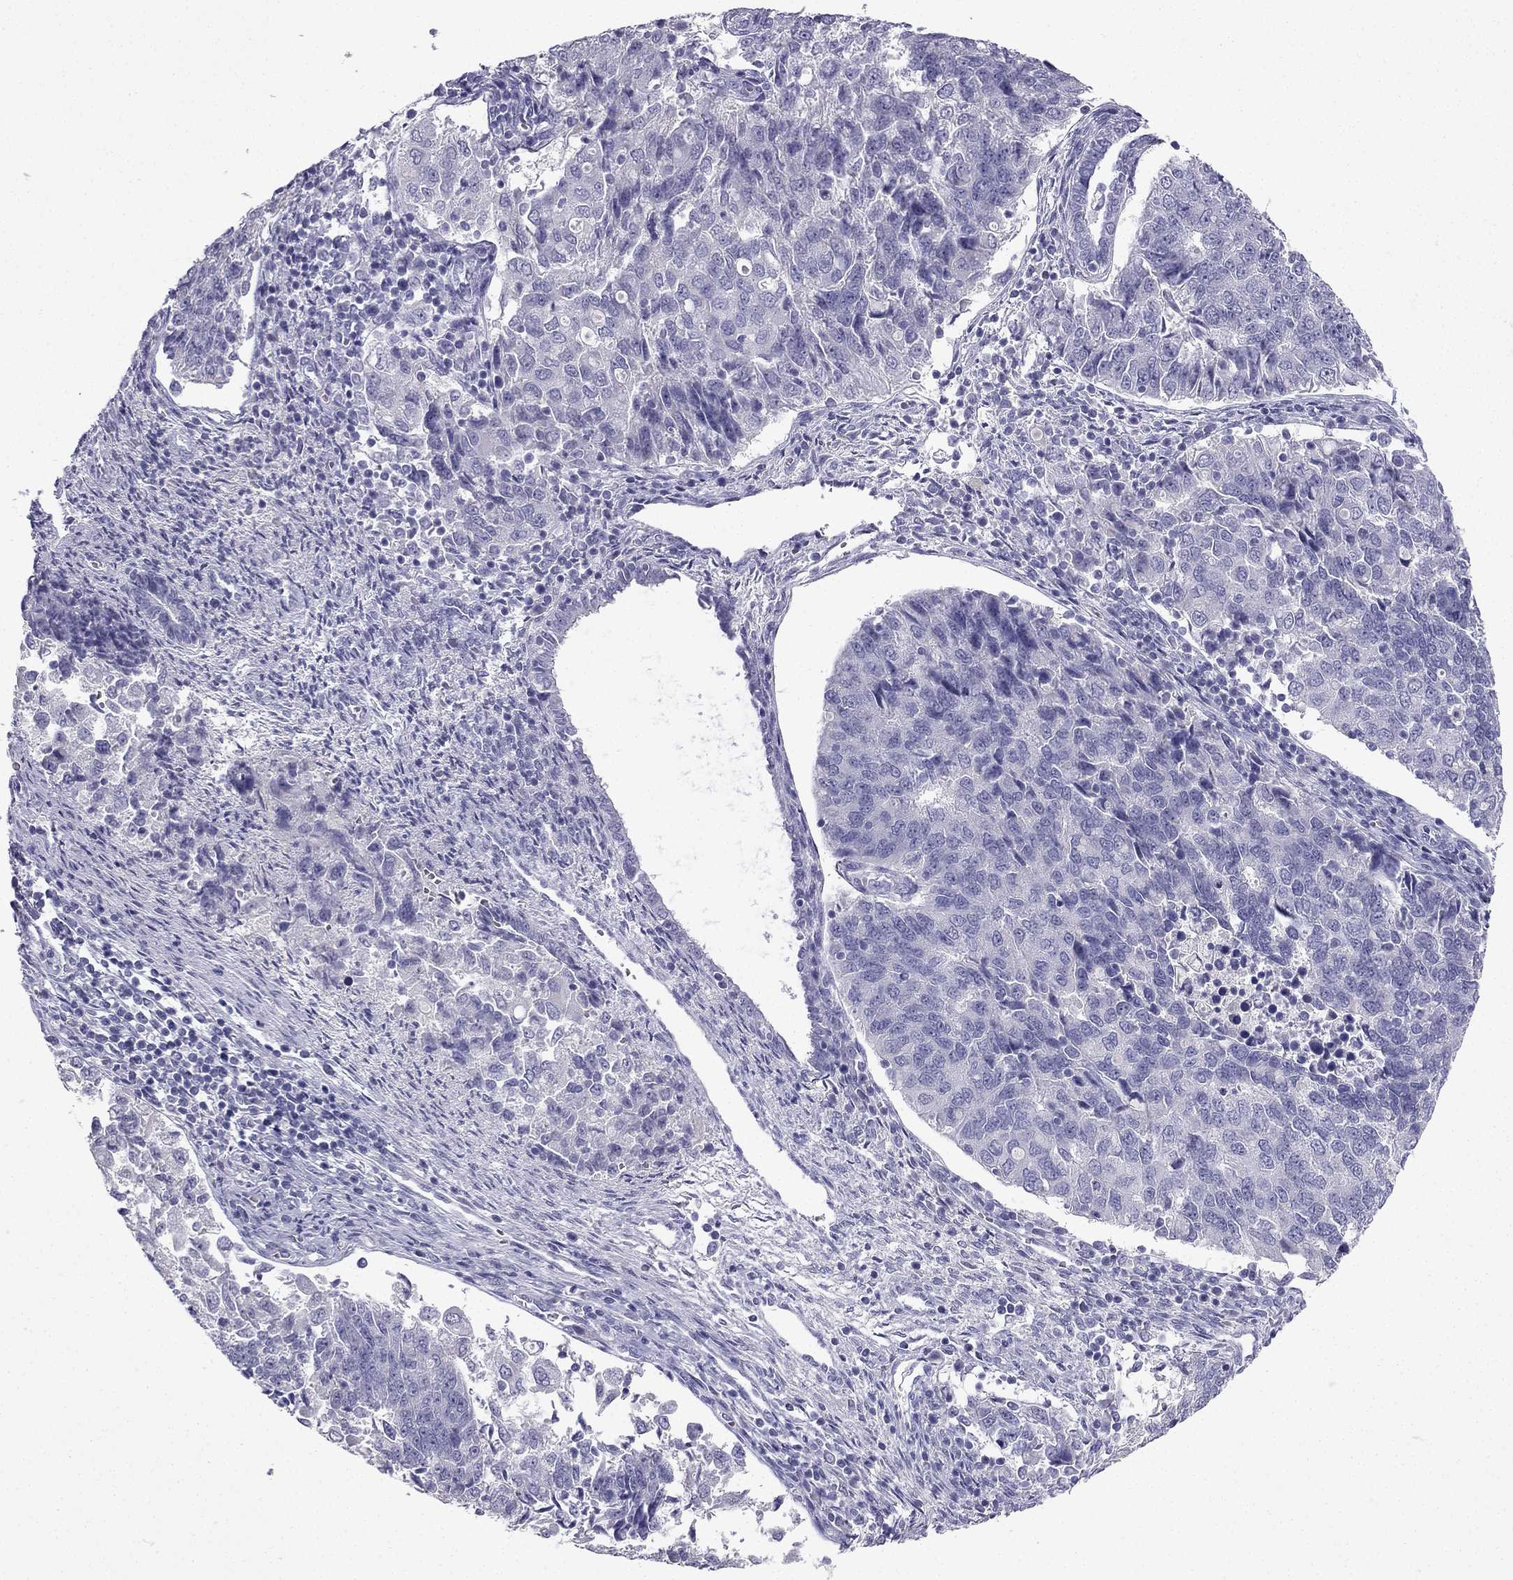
{"staining": {"intensity": "negative", "quantity": "none", "location": "none"}, "tissue": "endometrial cancer", "cell_type": "Tumor cells", "image_type": "cancer", "snomed": [{"axis": "morphology", "description": "Adenocarcinoma, NOS"}, {"axis": "topography", "description": "Endometrium"}], "caption": "Tumor cells show no significant protein staining in endometrial cancer (adenocarcinoma).", "gene": "NPTX1", "patient": {"sex": "female", "age": 43}}